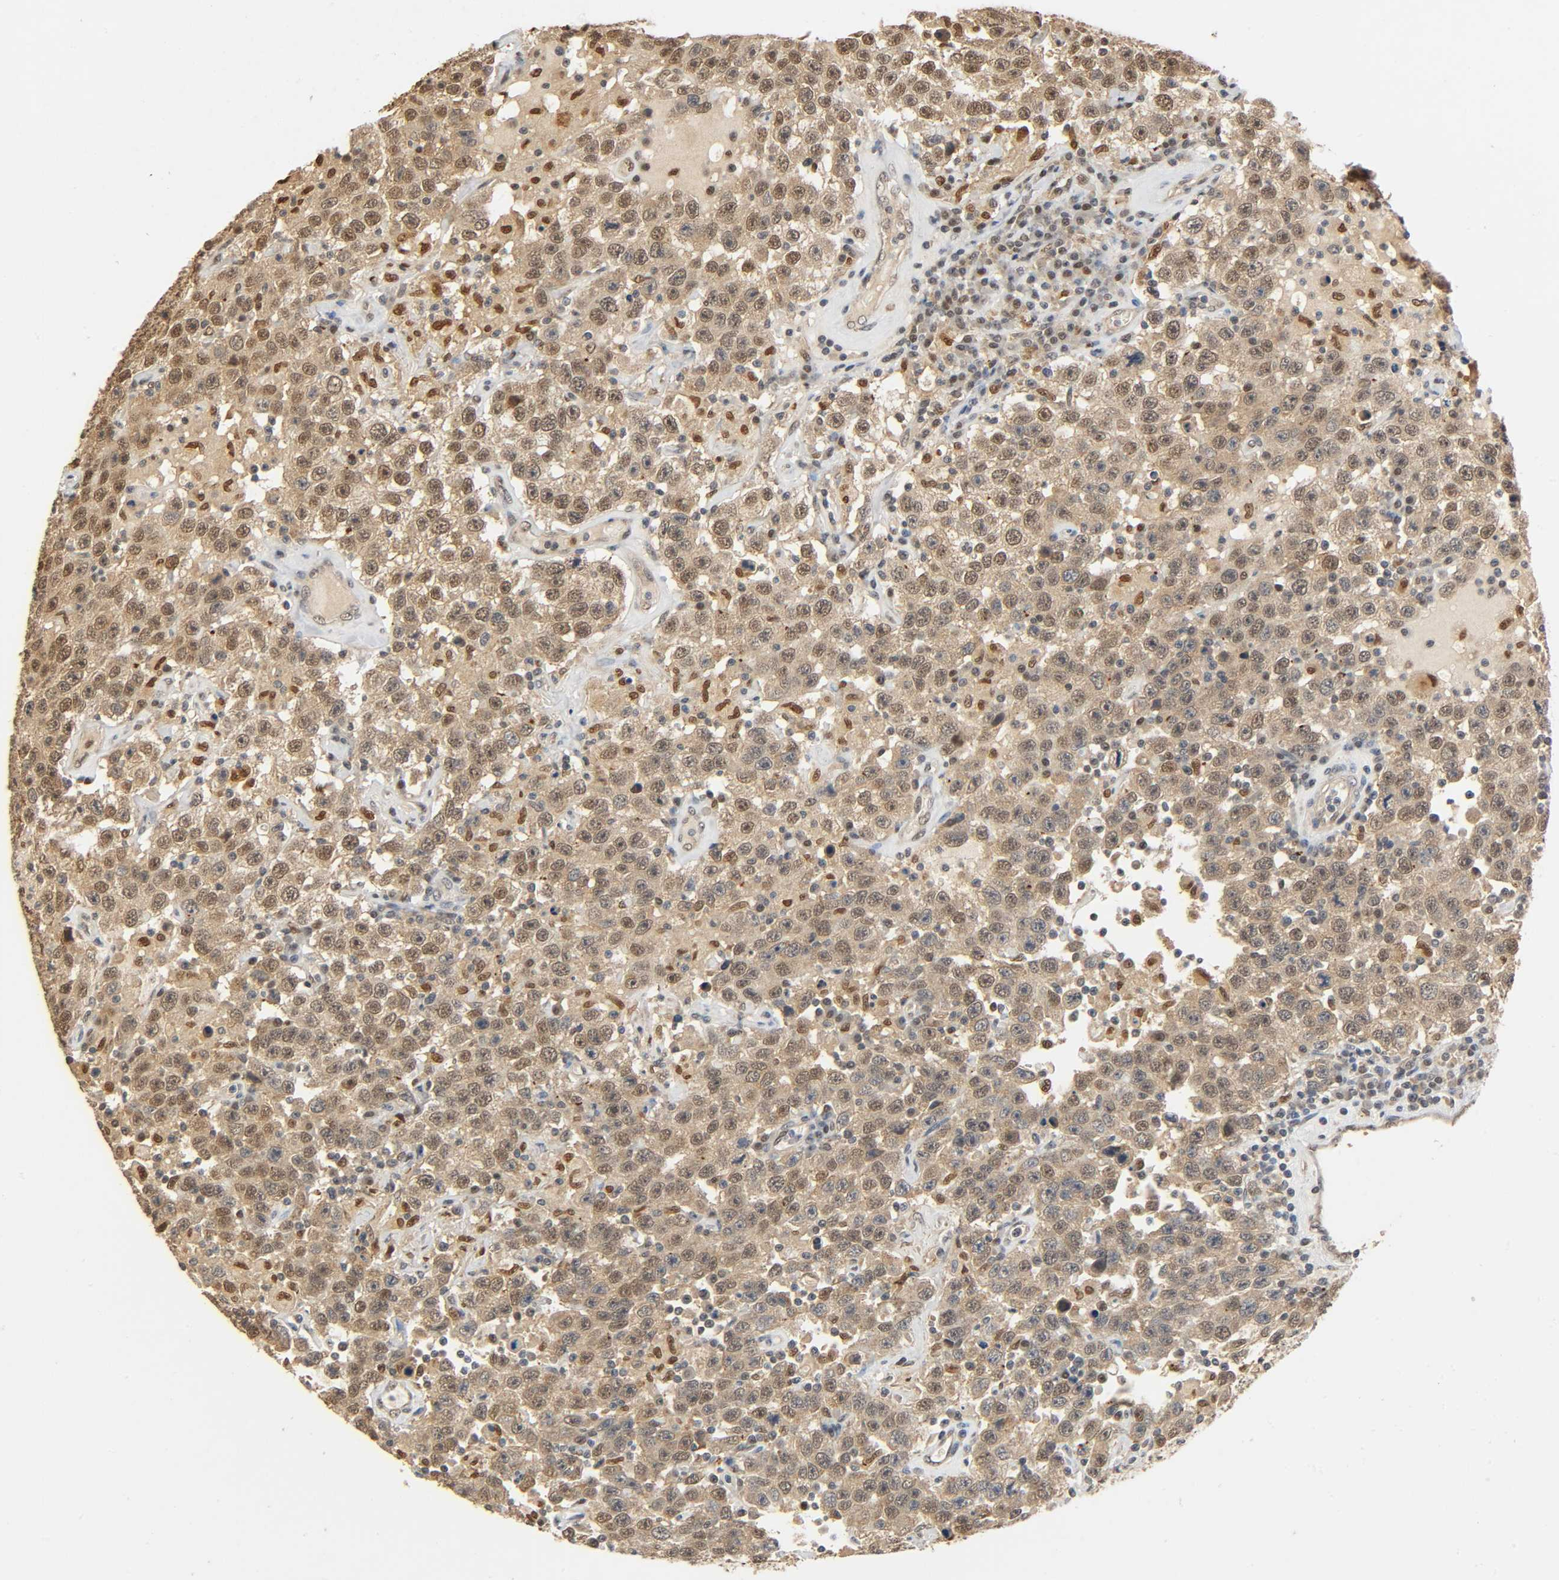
{"staining": {"intensity": "moderate", "quantity": ">75%", "location": "cytoplasmic/membranous,nuclear"}, "tissue": "testis cancer", "cell_type": "Tumor cells", "image_type": "cancer", "snomed": [{"axis": "morphology", "description": "Seminoma, NOS"}, {"axis": "topography", "description": "Testis"}], "caption": "The micrograph demonstrates immunohistochemical staining of testis cancer. There is moderate cytoplasmic/membranous and nuclear staining is appreciated in approximately >75% of tumor cells. (brown staining indicates protein expression, while blue staining denotes nuclei).", "gene": "ZFPM2", "patient": {"sex": "male", "age": 41}}